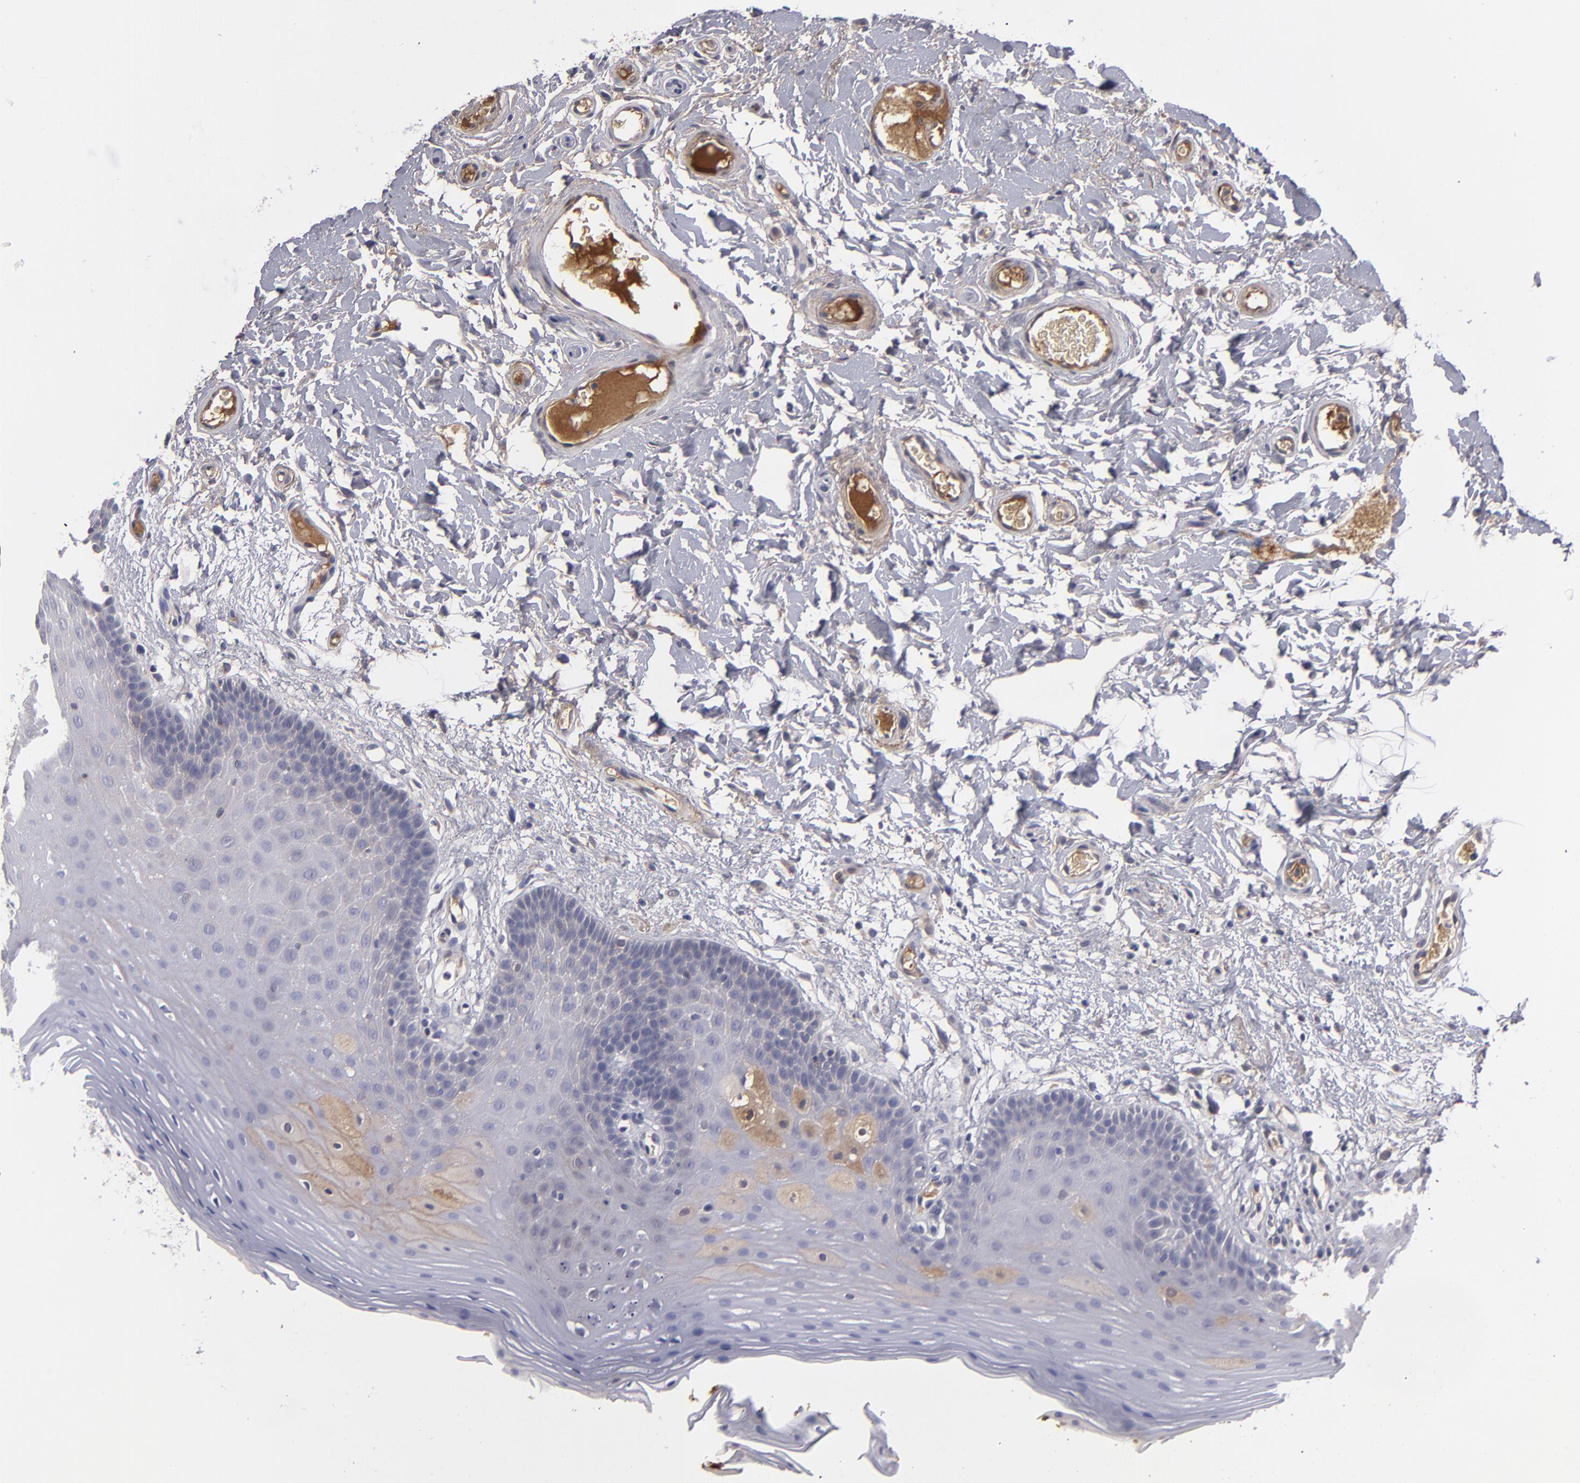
{"staining": {"intensity": "weak", "quantity": "<25%", "location": "cytoplasmic/membranous"}, "tissue": "oral mucosa", "cell_type": "Squamous epithelial cells", "image_type": "normal", "snomed": [{"axis": "morphology", "description": "Normal tissue, NOS"}, {"axis": "morphology", "description": "Squamous cell carcinoma, NOS"}, {"axis": "topography", "description": "Skeletal muscle"}, {"axis": "topography", "description": "Oral tissue"}, {"axis": "topography", "description": "Head-Neck"}], "caption": "An immunohistochemistry photomicrograph of normal oral mucosa is shown. There is no staining in squamous epithelial cells of oral mucosa.", "gene": "ITIH4", "patient": {"sex": "male", "age": 71}}